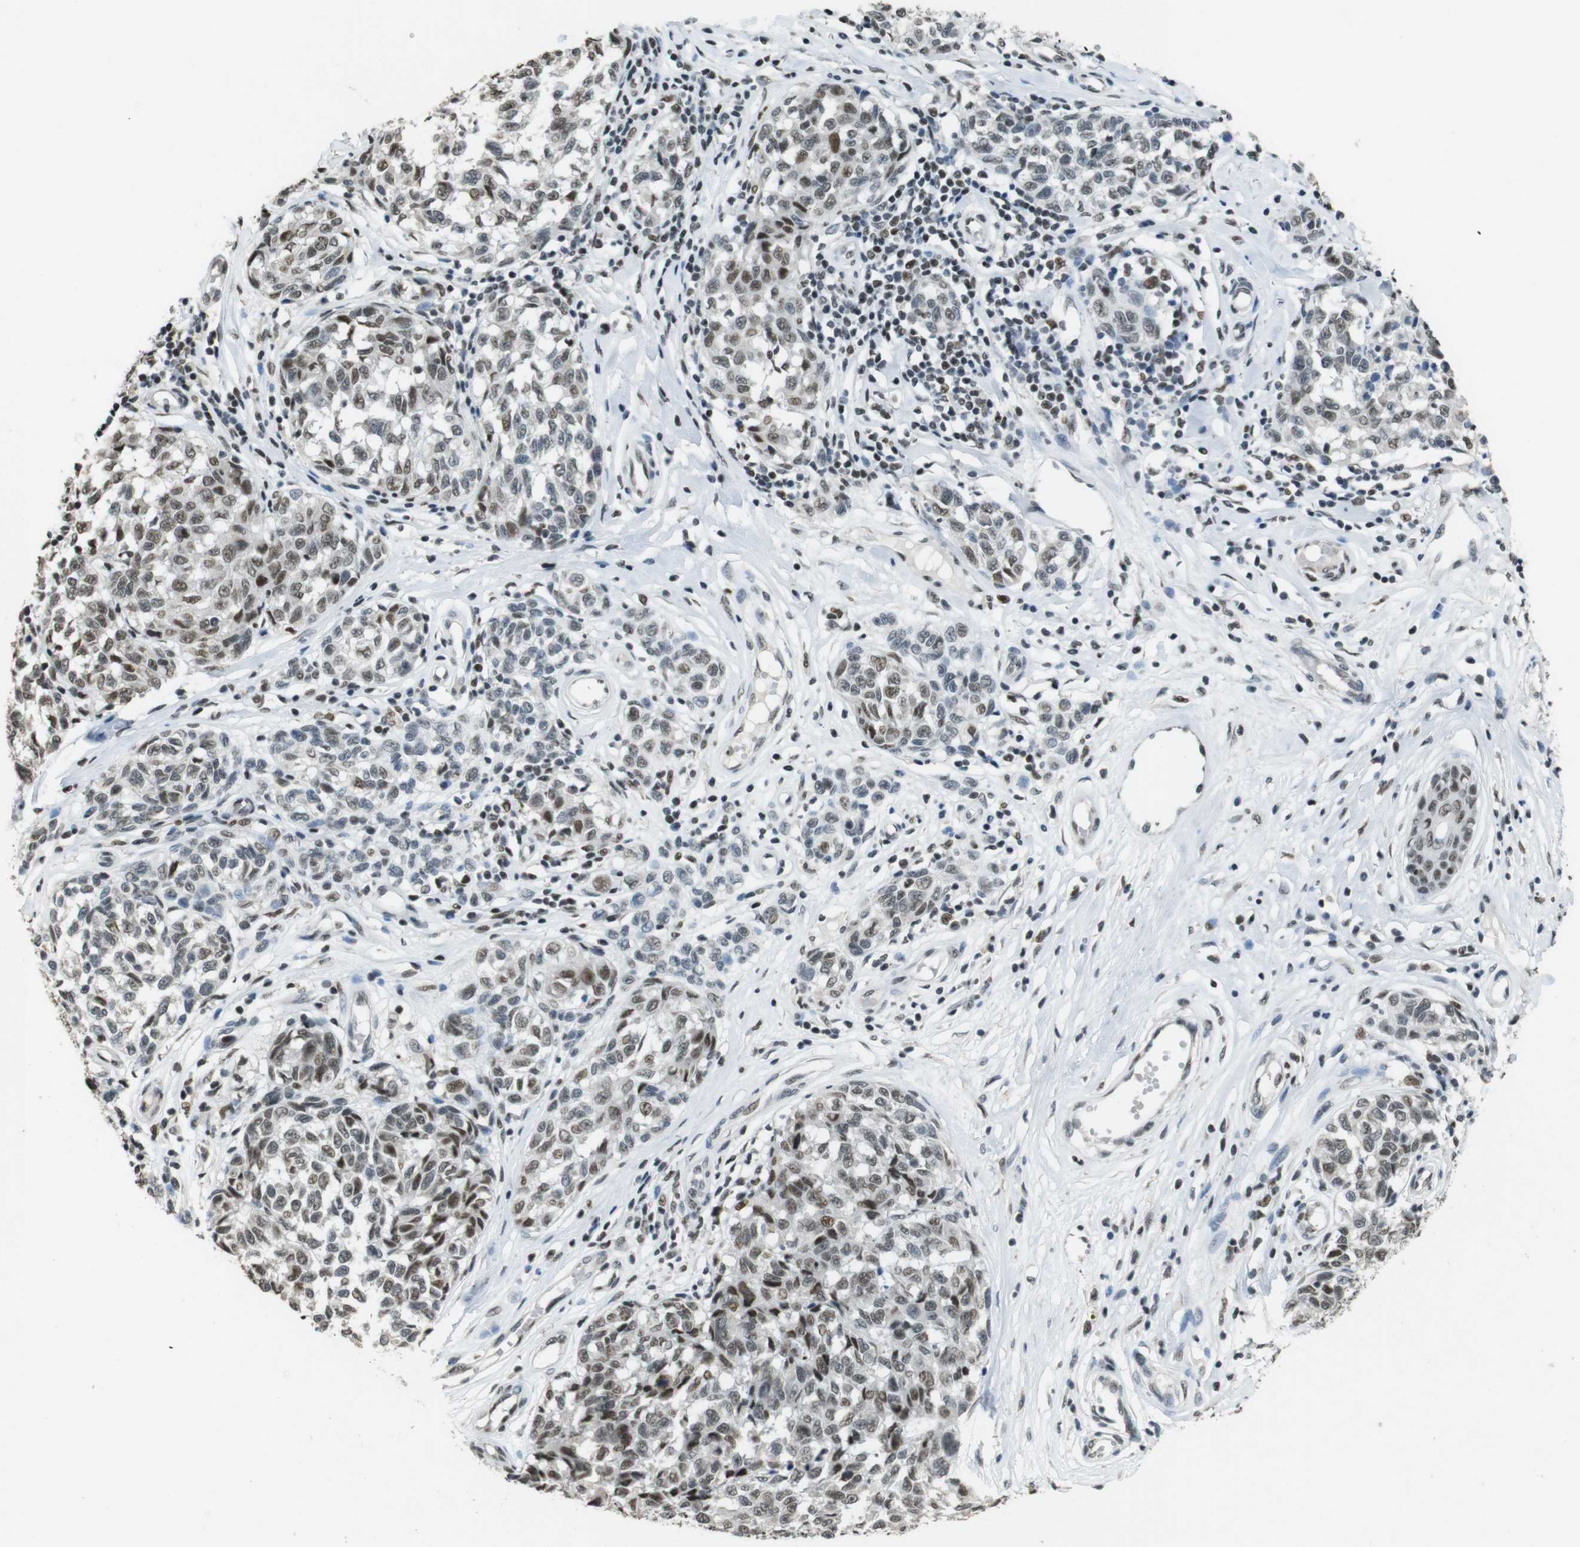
{"staining": {"intensity": "weak", "quantity": "25%-75%", "location": "nuclear"}, "tissue": "melanoma", "cell_type": "Tumor cells", "image_type": "cancer", "snomed": [{"axis": "morphology", "description": "Malignant melanoma, NOS"}, {"axis": "topography", "description": "Skin"}], "caption": "There is low levels of weak nuclear positivity in tumor cells of malignant melanoma, as demonstrated by immunohistochemical staining (brown color).", "gene": "CSNK2B", "patient": {"sex": "female", "age": 64}}